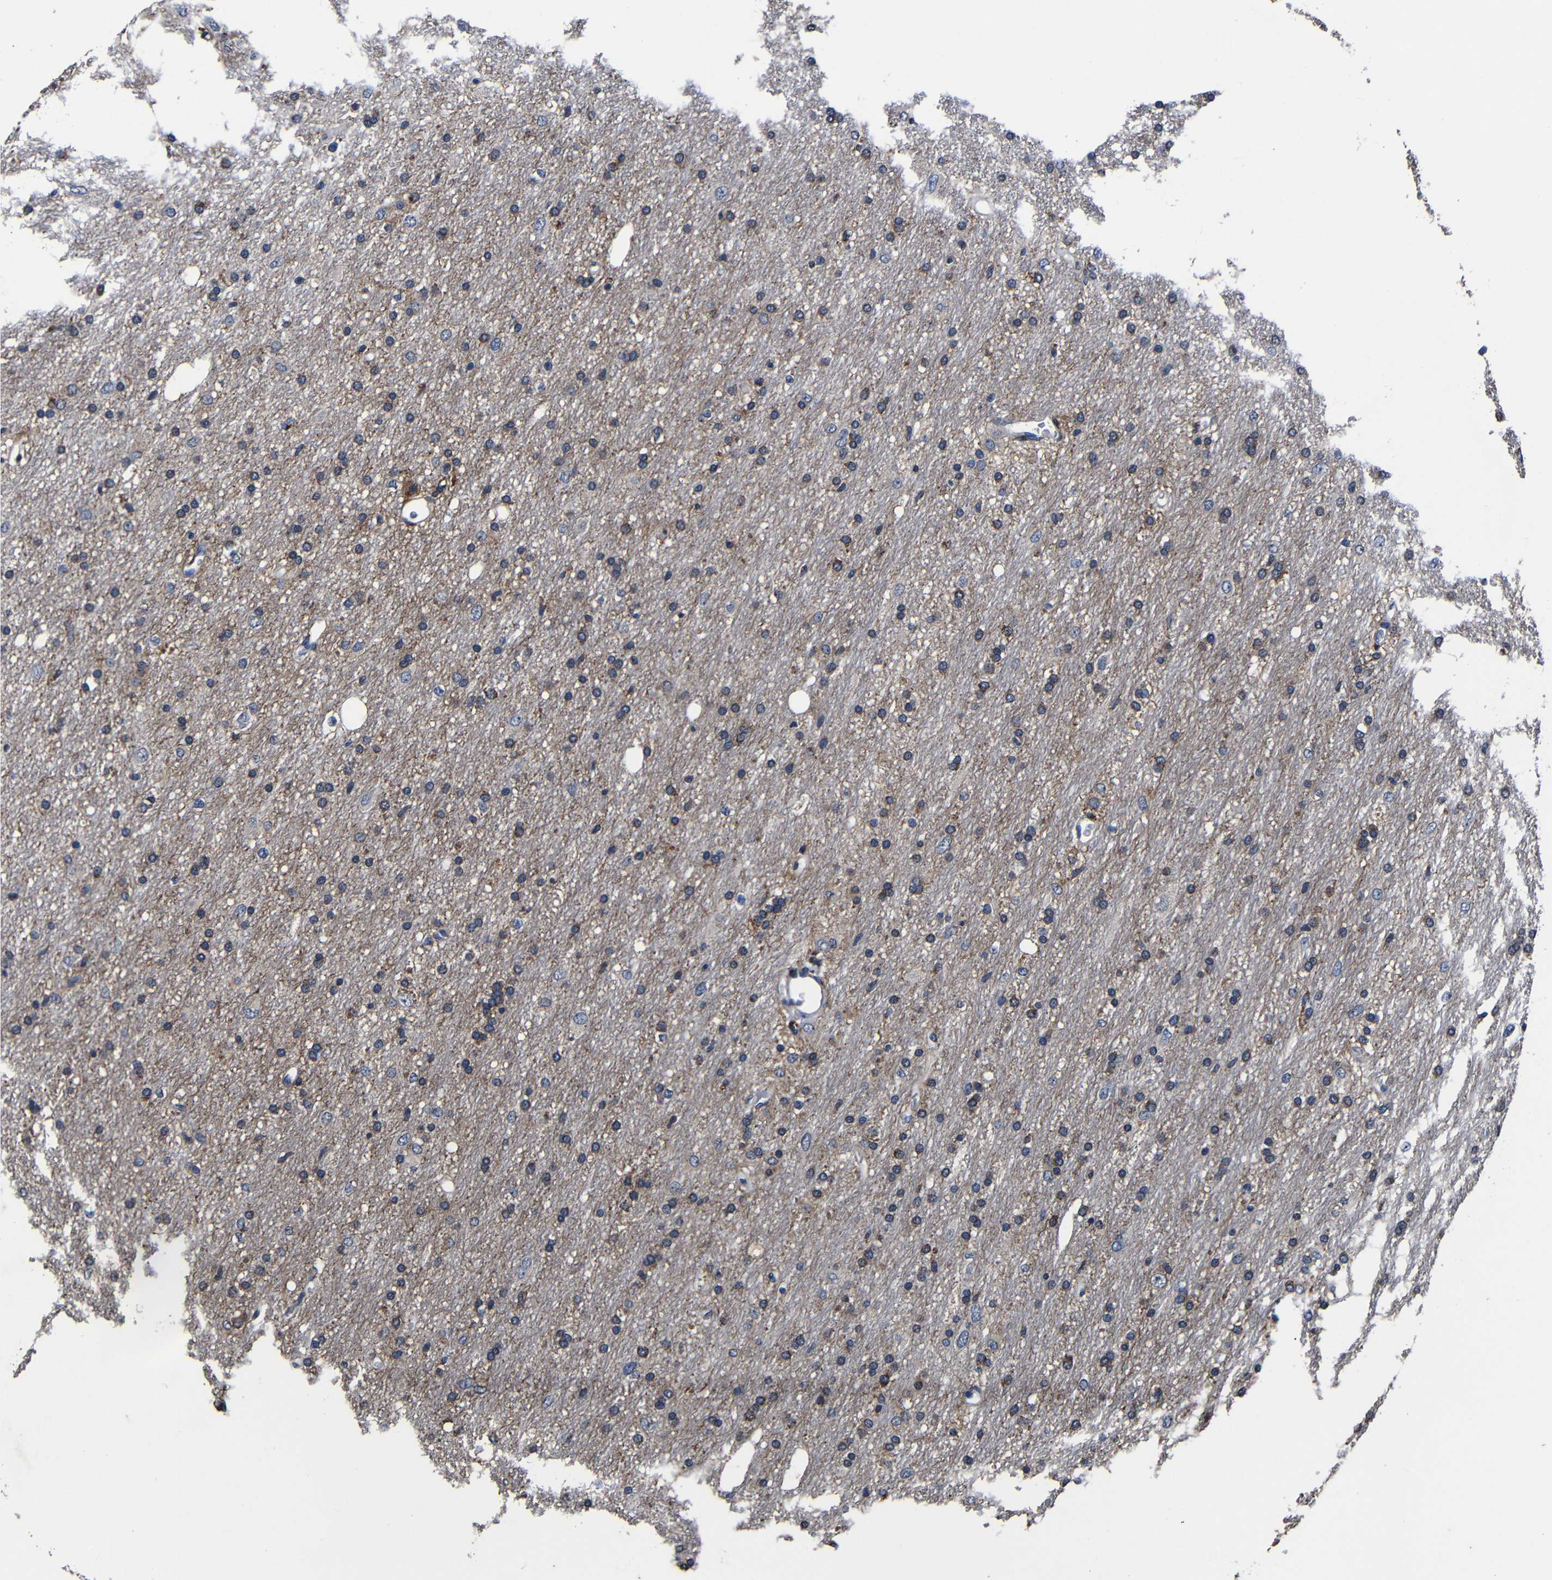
{"staining": {"intensity": "moderate", "quantity": "<25%", "location": "cytoplasmic/membranous"}, "tissue": "glioma", "cell_type": "Tumor cells", "image_type": "cancer", "snomed": [{"axis": "morphology", "description": "Glioma, malignant, Low grade"}, {"axis": "topography", "description": "Brain"}], "caption": "Moderate cytoplasmic/membranous protein expression is appreciated in approximately <25% of tumor cells in glioma.", "gene": "SCN9A", "patient": {"sex": "male", "age": 77}}